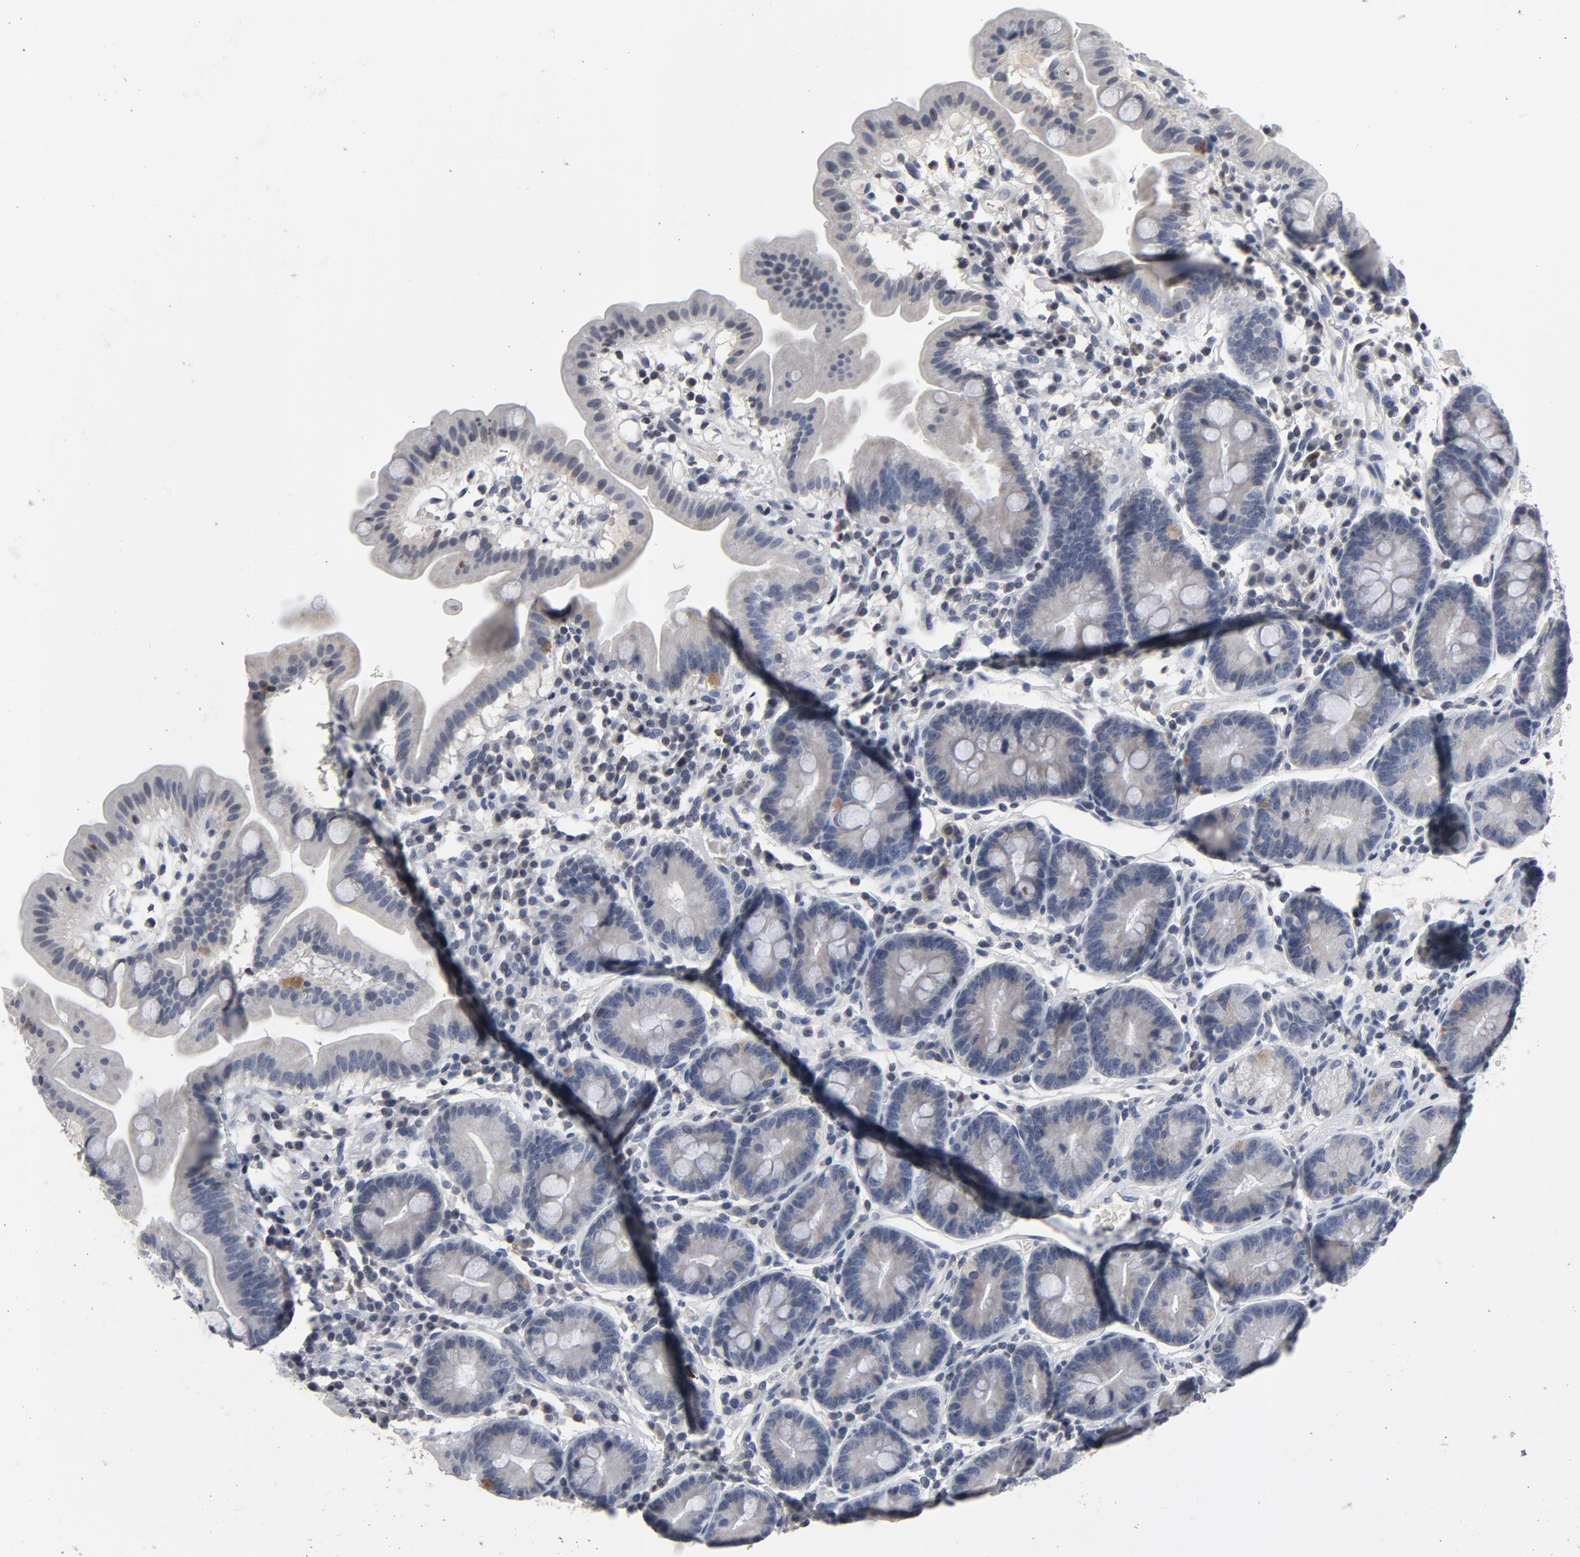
{"staining": {"intensity": "negative", "quantity": "none", "location": "none"}, "tissue": "duodenum", "cell_type": "Glandular cells", "image_type": "normal", "snomed": [{"axis": "morphology", "description": "Normal tissue, NOS"}, {"axis": "topography", "description": "Duodenum"}], "caption": "High magnification brightfield microscopy of benign duodenum stained with DAB (3,3'-diaminobenzidine) (brown) and counterstained with hematoxylin (blue): glandular cells show no significant staining.", "gene": "TCL1A", "patient": {"sex": "male", "age": 50}}